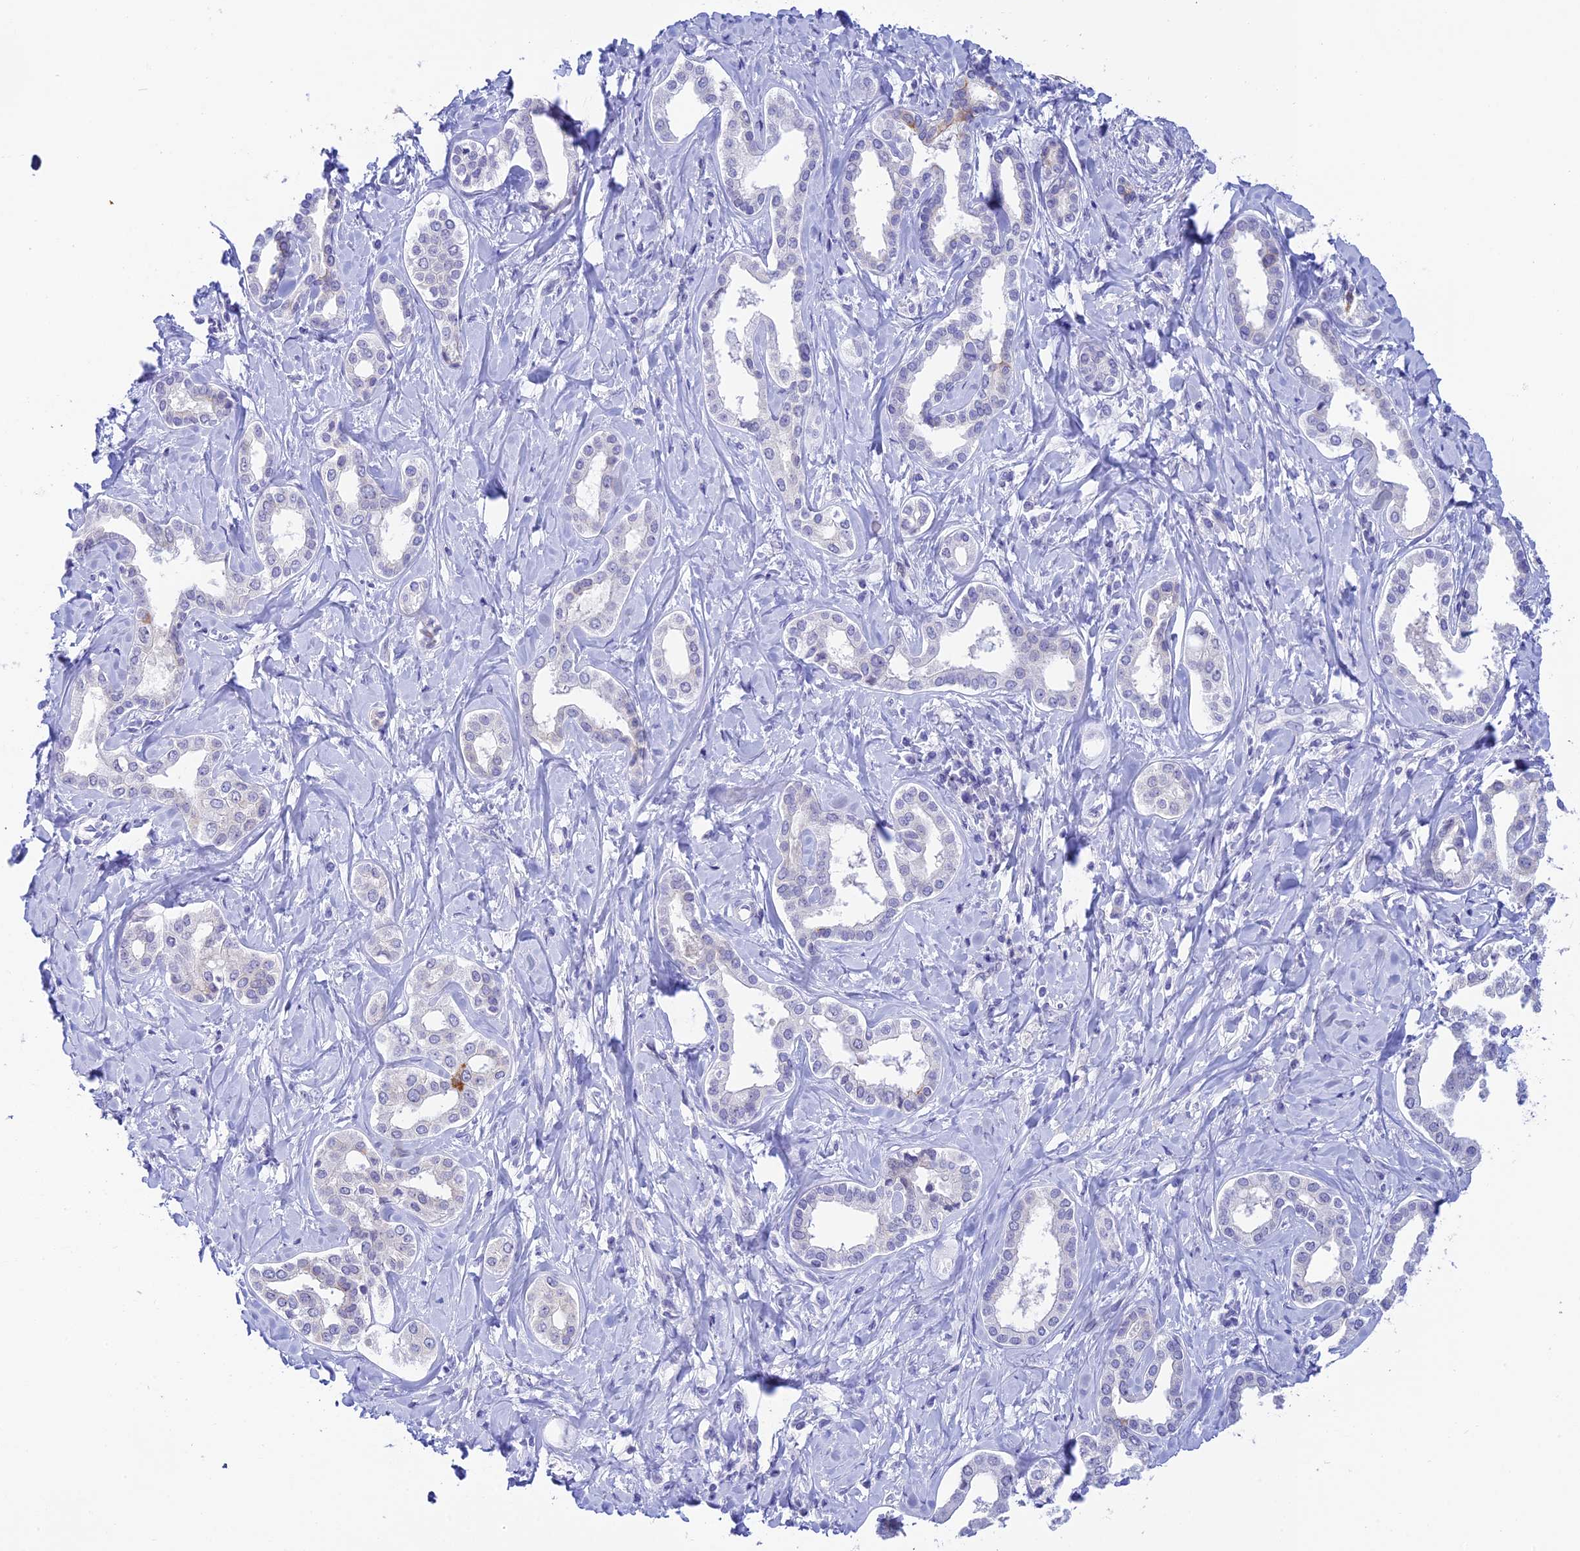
{"staining": {"intensity": "negative", "quantity": "none", "location": "none"}, "tissue": "liver cancer", "cell_type": "Tumor cells", "image_type": "cancer", "snomed": [{"axis": "morphology", "description": "Cholangiocarcinoma"}, {"axis": "topography", "description": "Liver"}], "caption": "Immunohistochemistry (IHC) histopathology image of liver cancer (cholangiocarcinoma) stained for a protein (brown), which displays no positivity in tumor cells.", "gene": "RASGEF1B", "patient": {"sex": "female", "age": 77}}